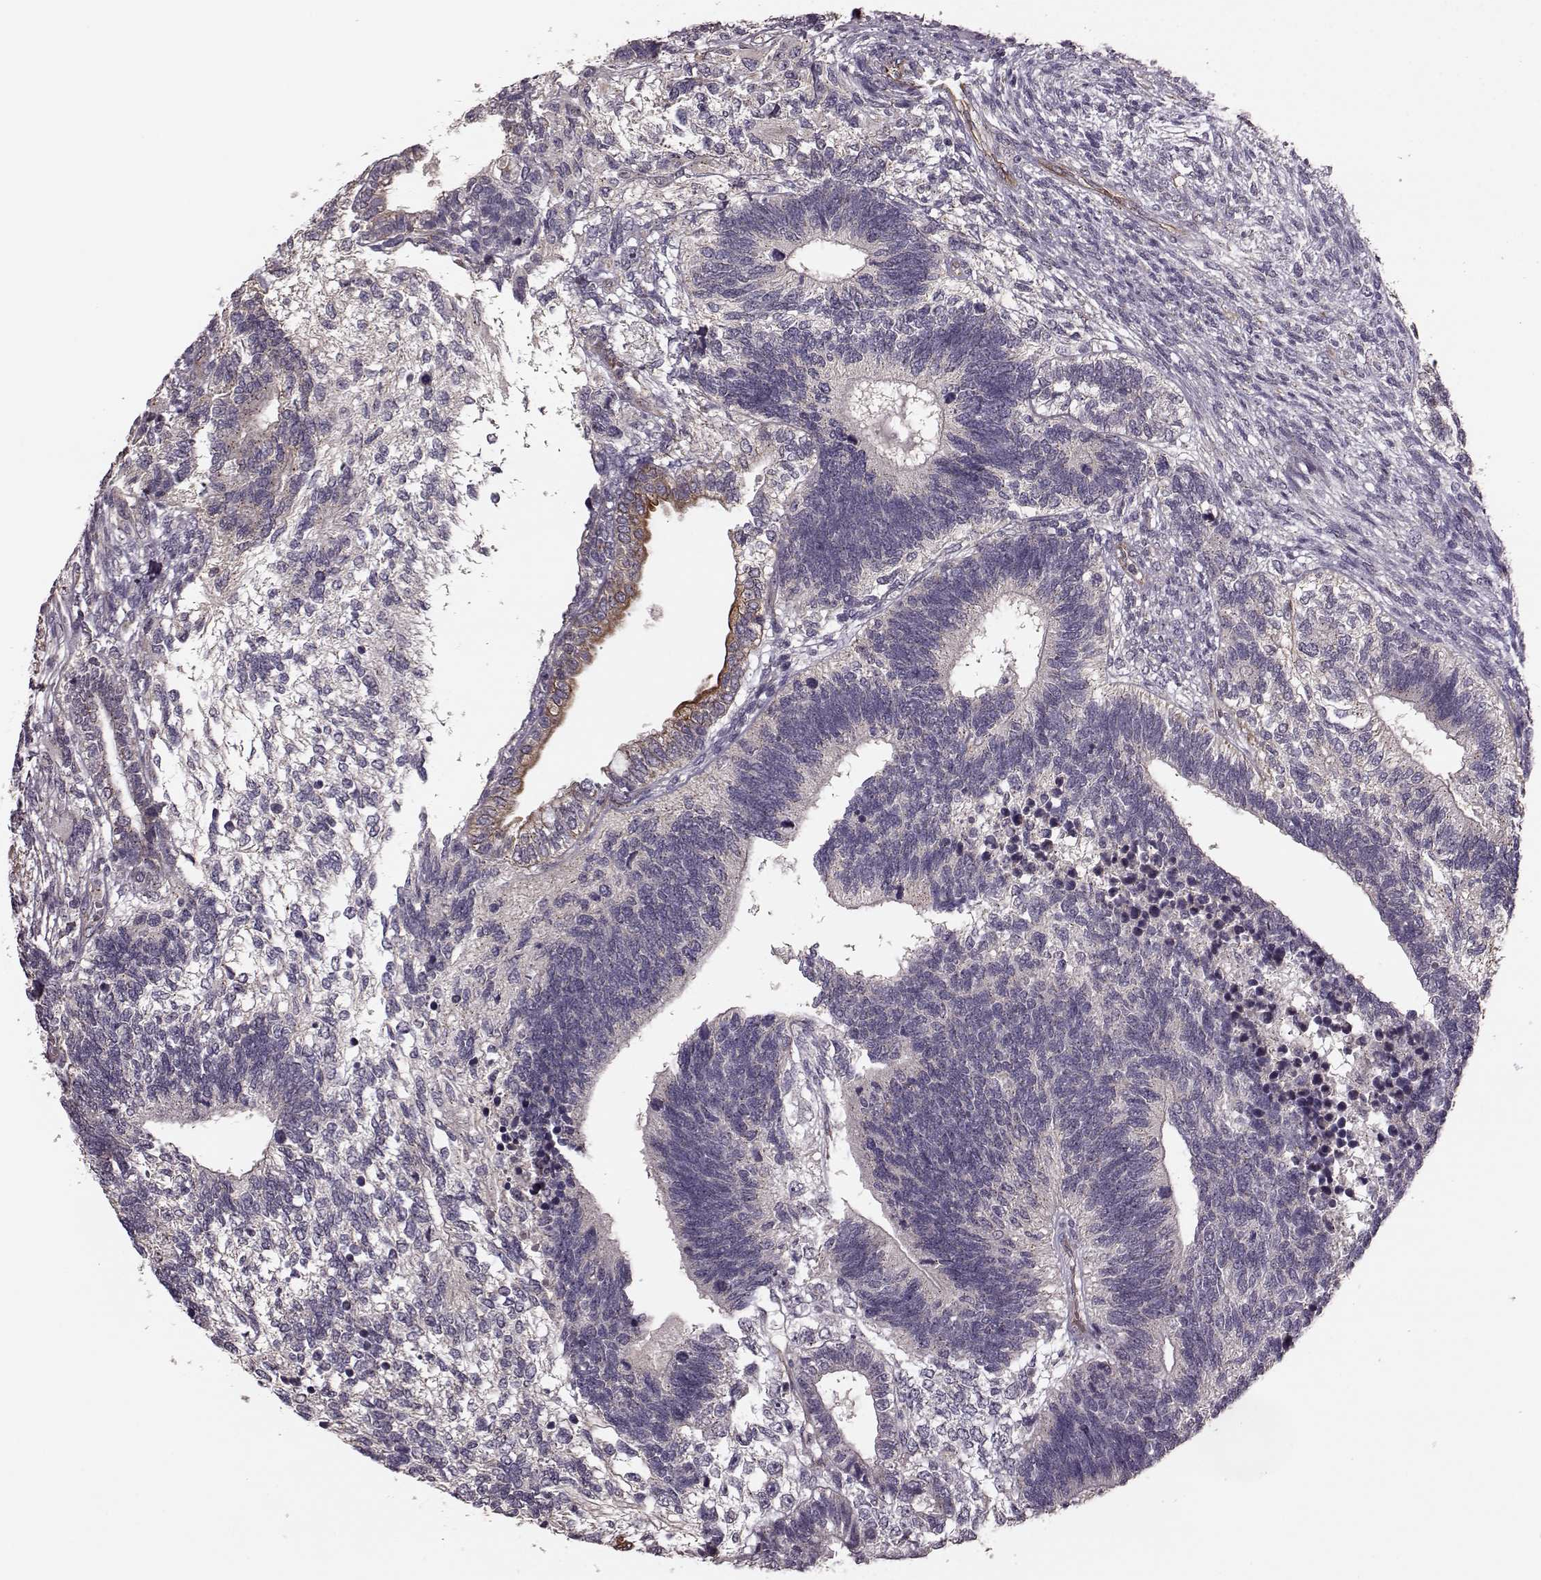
{"staining": {"intensity": "moderate", "quantity": "<25%", "location": "cytoplasmic/membranous"}, "tissue": "testis cancer", "cell_type": "Tumor cells", "image_type": "cancer", "snomed": [{"axis": "morphology", "description": "Seminoma, NOS"}, {"axis": "morphology", "description": "Carcinoma, Embryonal, NOS"}, {"axis": "topography", "description": "Testis"}], "caption": "Moderate cytoplasmic/membranous expression is appreciated in about <25% of tumor cells in testis cancer.", "gene": "NTF3", "patient": {"sex": "male", "age": 41}}